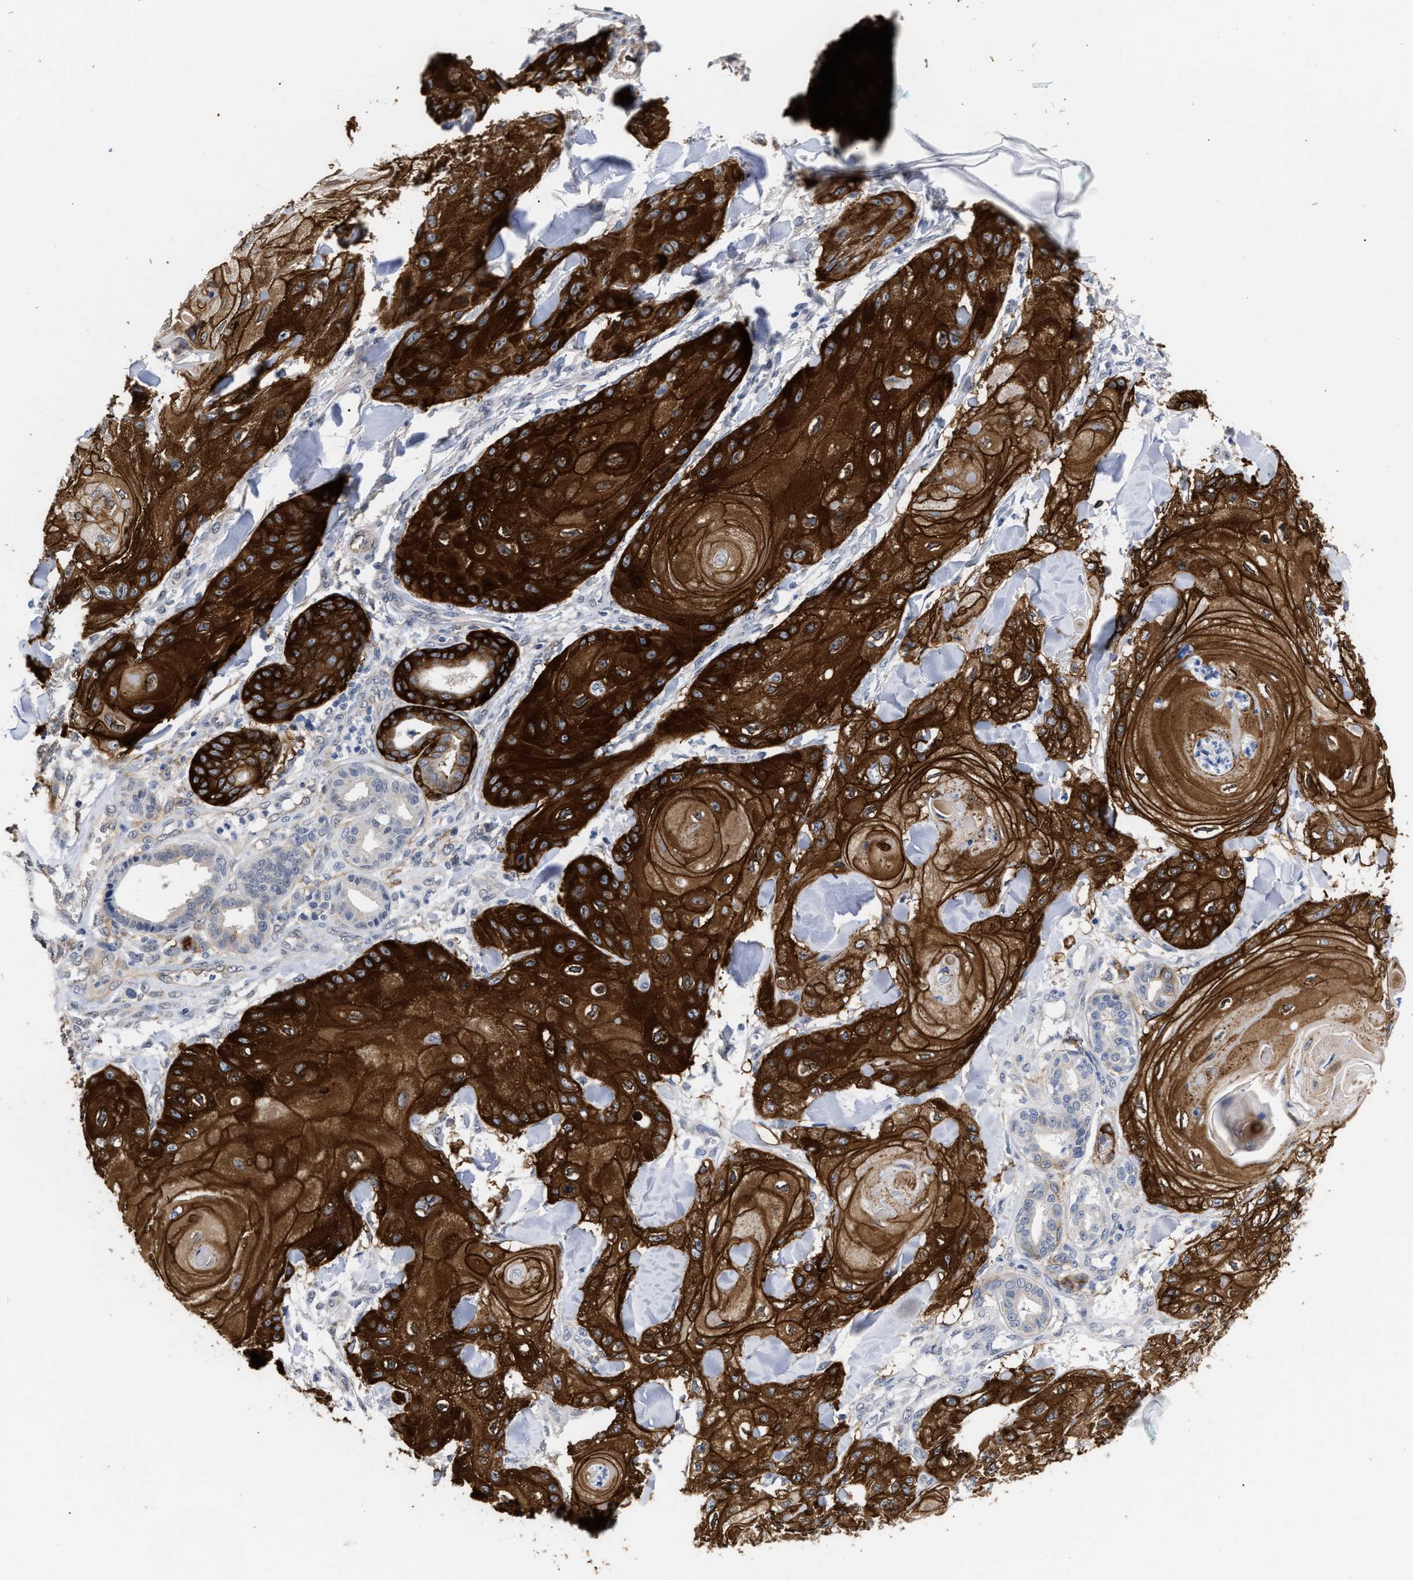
{"staining": {"intensity": "strong", "quantity": ">75%", "location": "cytoplasmic/membranous"}, "tissue": "skin cancer", "cell_type": "Tumor cells", "image_type": "cancer", "snomed": [{"axis": "morphology", "description": "Squamous cell carcinoma, NOS"}, {"axis": "topography", "description": "Skin"}], "caption": "Skin cancer stained with DAB IHC shows high levels of strong cytoplasmic/membranous staining in about >75% of tumor cells.", "gene": "AHNAK2", "patient": {"sex": "male", "age": 74}}